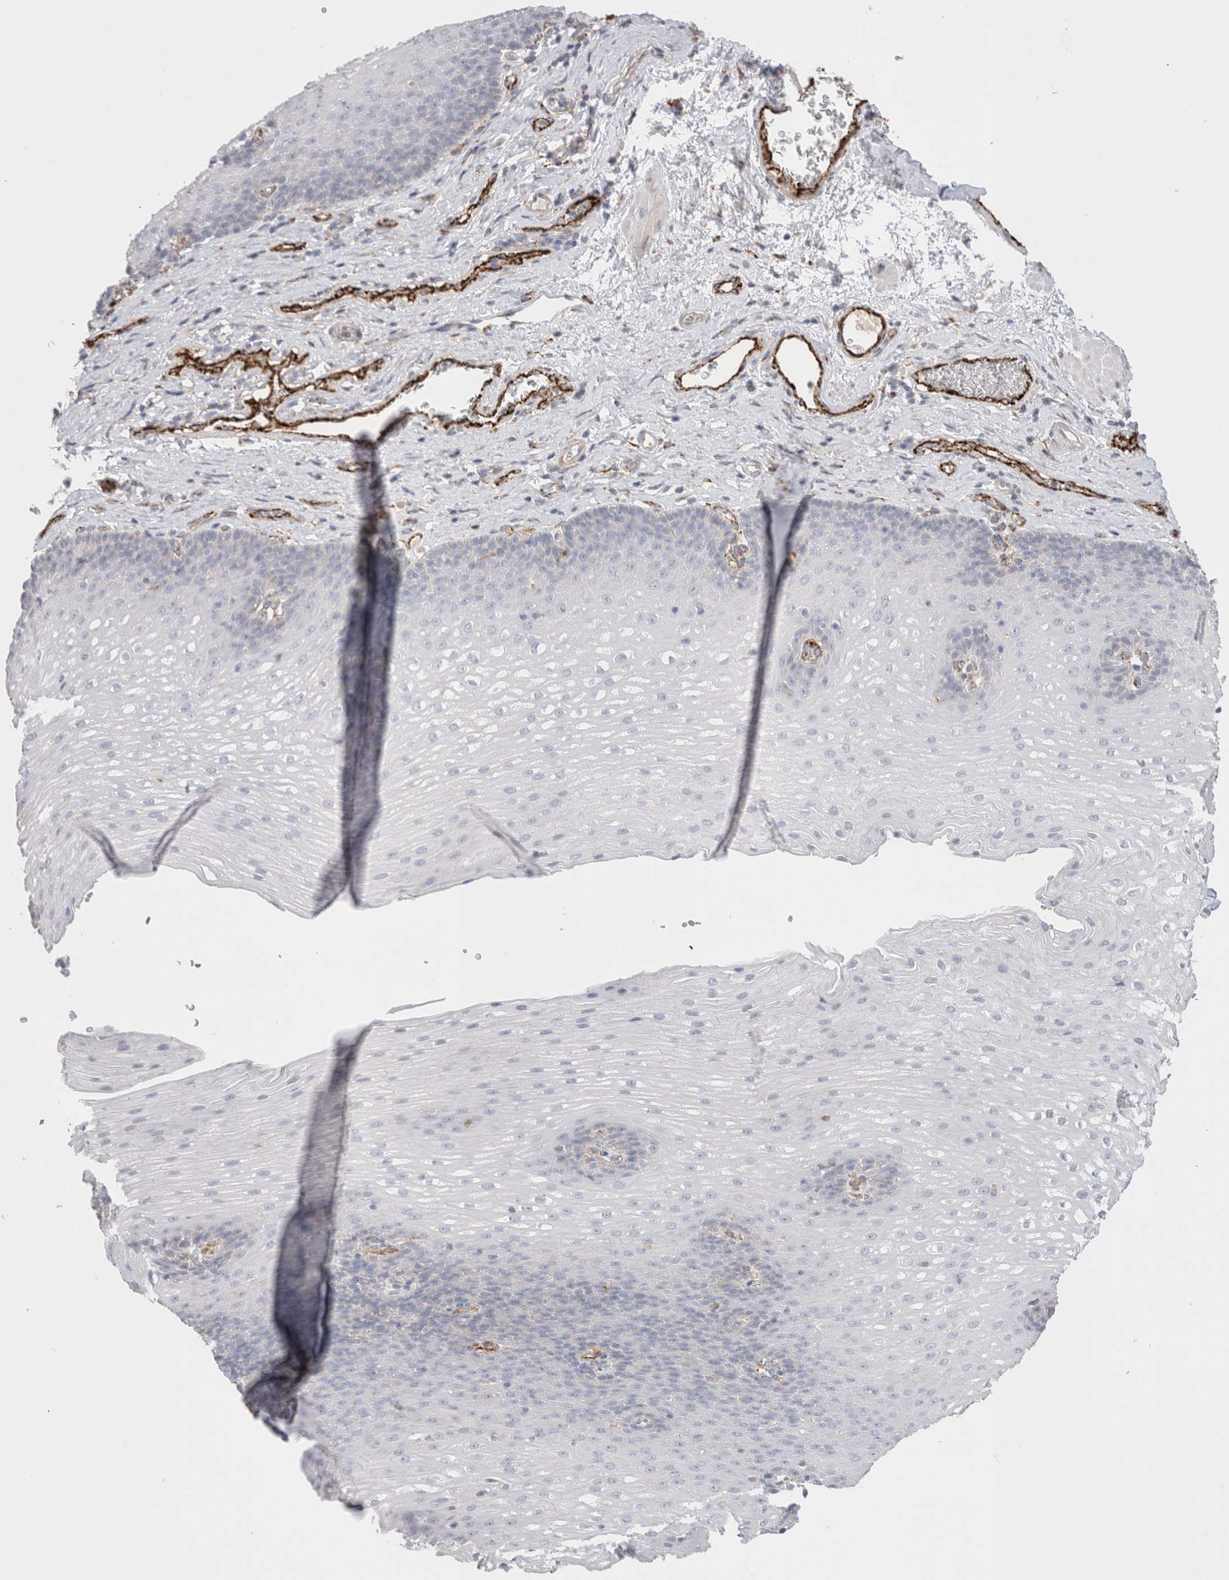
{"staining": {"intensity": "negative", "quantity": "none", "location": "none"}, "tissue": "esophagus", "cell_type": "Squamous epithelial cells", "image_type": "normal", "snomed": [{"axis": "morphology", "description": "Normal tissue, NOS"}, {"axis": "topography", "description": "Esophagus"}], "caption": "A high-resolution histopathology image shows IHC staining of benign esophagus, which exhibits no significant expression in squamous epithelial cells. (IHC, brightfield microscopy, high magnification).", "gene": "CNPY4", "patient": {"sex": "male", "age": 48}}